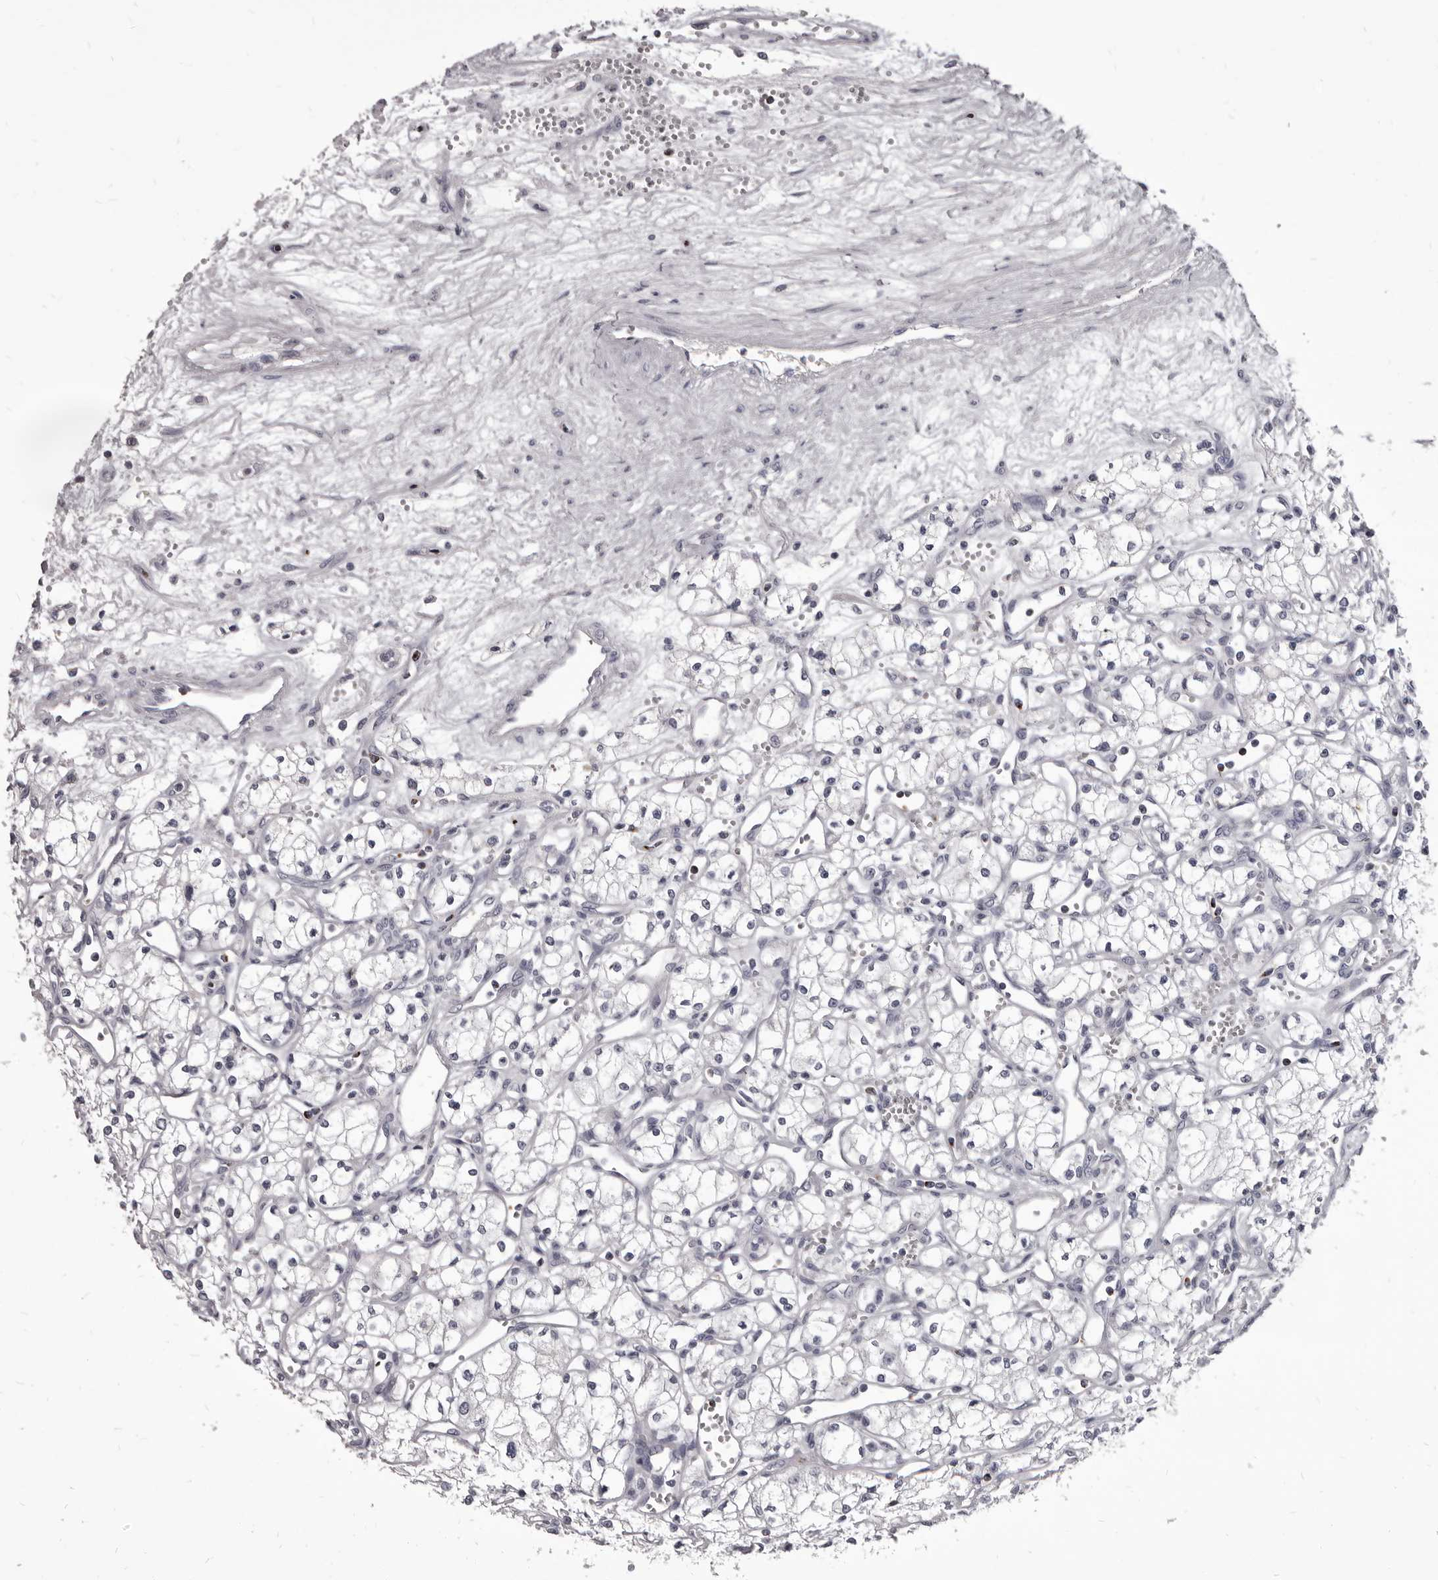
{"staining": {"intensity": "negative", "quantity": "none", "location": "none"}, "tissue": "renal cancer", "cell_type": "Tumor cells", "image_type": "cancer", "snomed": [{"axis": "morphology", "description": "Adenocarcinoma, NOS"}, {"axis": "topography", "description": "Kidney"}], "caption": "The histopathology image reveals no staining of tumor cells in renal cancer.", "gene": "GZMH", "patient": {"sex": "male", "age": 59}}